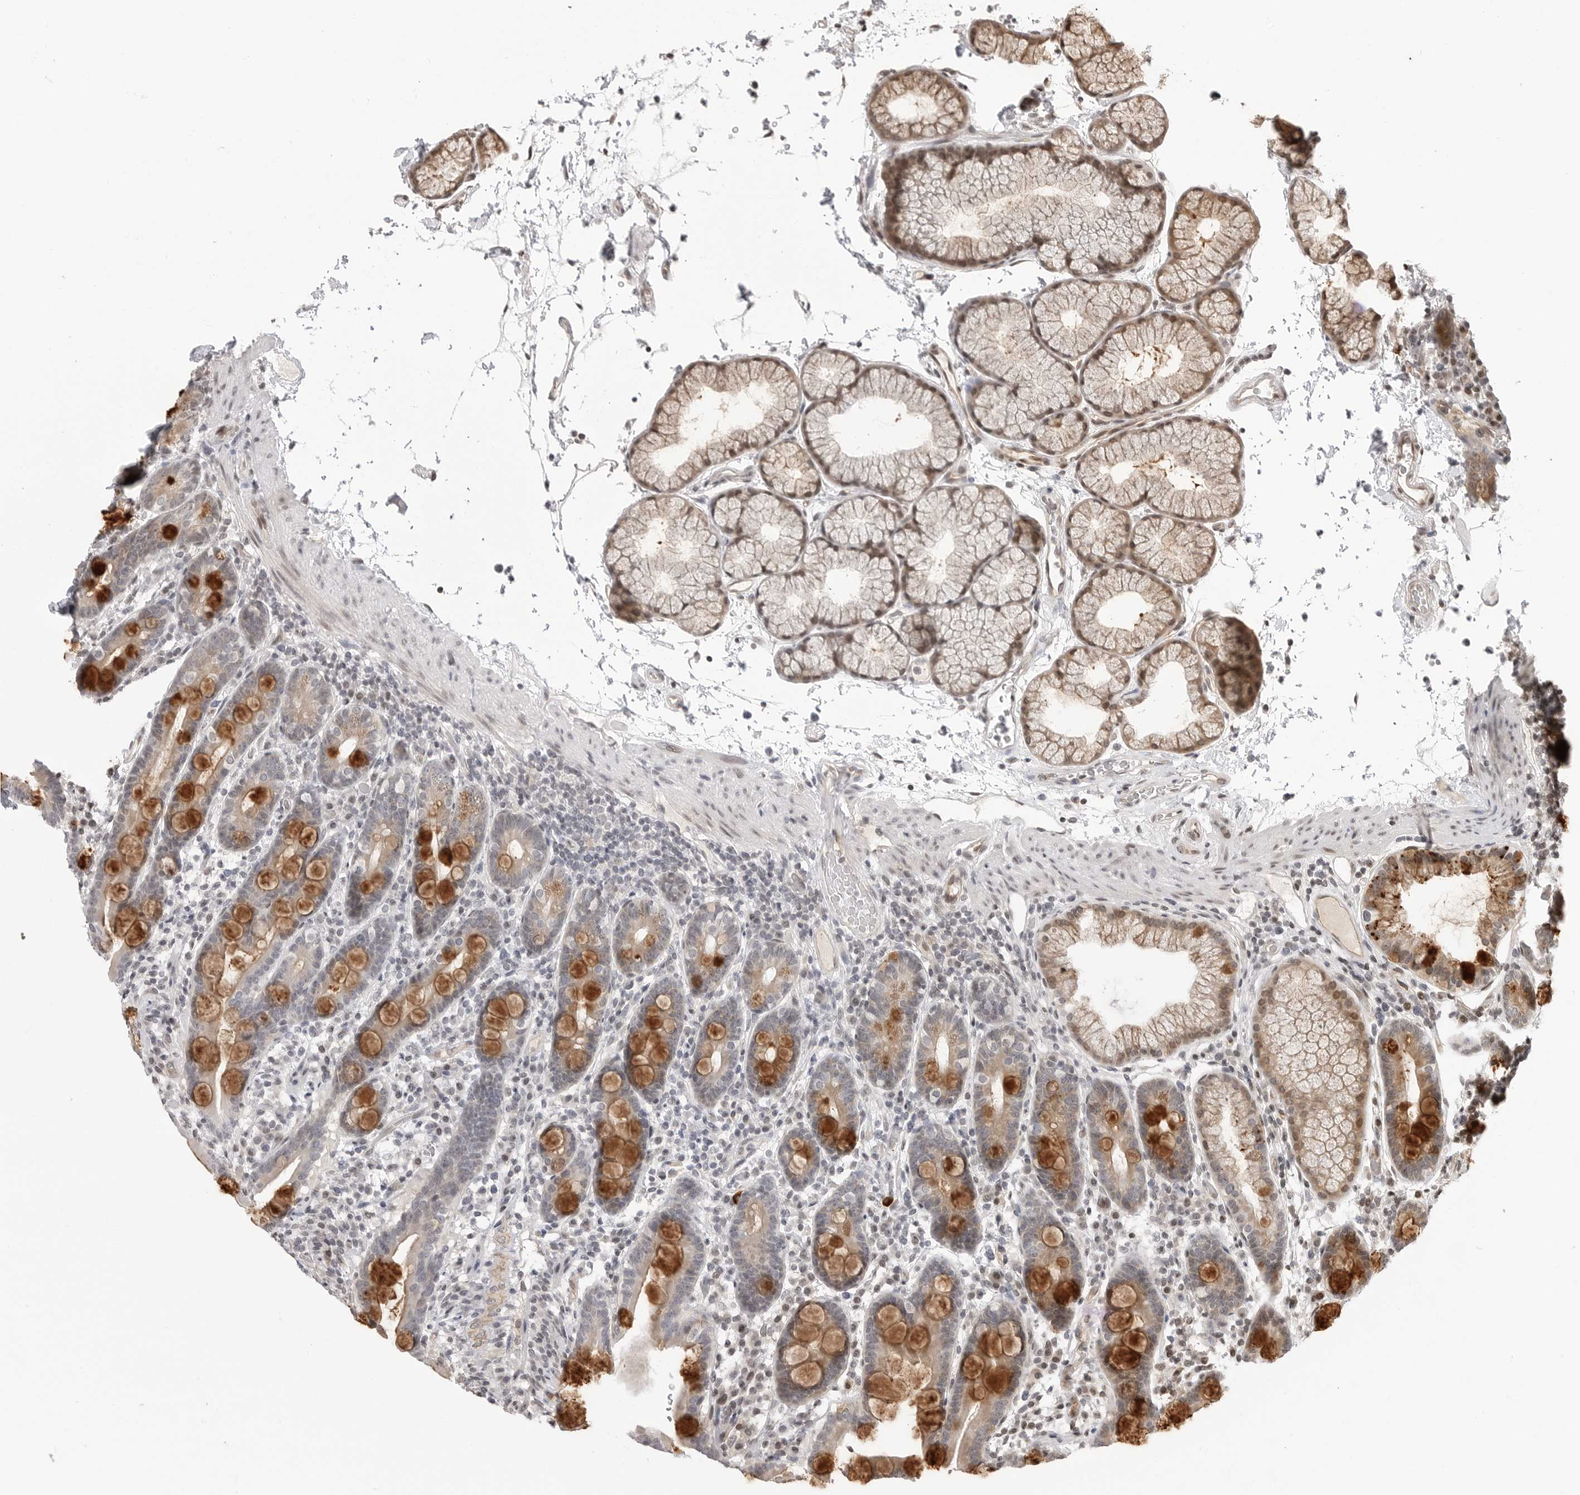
{"staining": {"intensity": "strong", "quantity": "<25%", "location": "cytoplasmic/membranous"}, "tissue": "duodenum", "cell_type": "Glandular cells", "image_type": "normal", "snomed": [{"axis": "morphology", "description": "Normal tissue, NOS"}, {"axis": "topography", "description": "Duodenum"}], "caption": "Human duodenum stained with a brown dye displays strong cytoplasmic/membranous positive positivity in approximately <25% of glandular cells.", "gene": "C8orf33", "patient": {"sex": "male", "age": 54}}